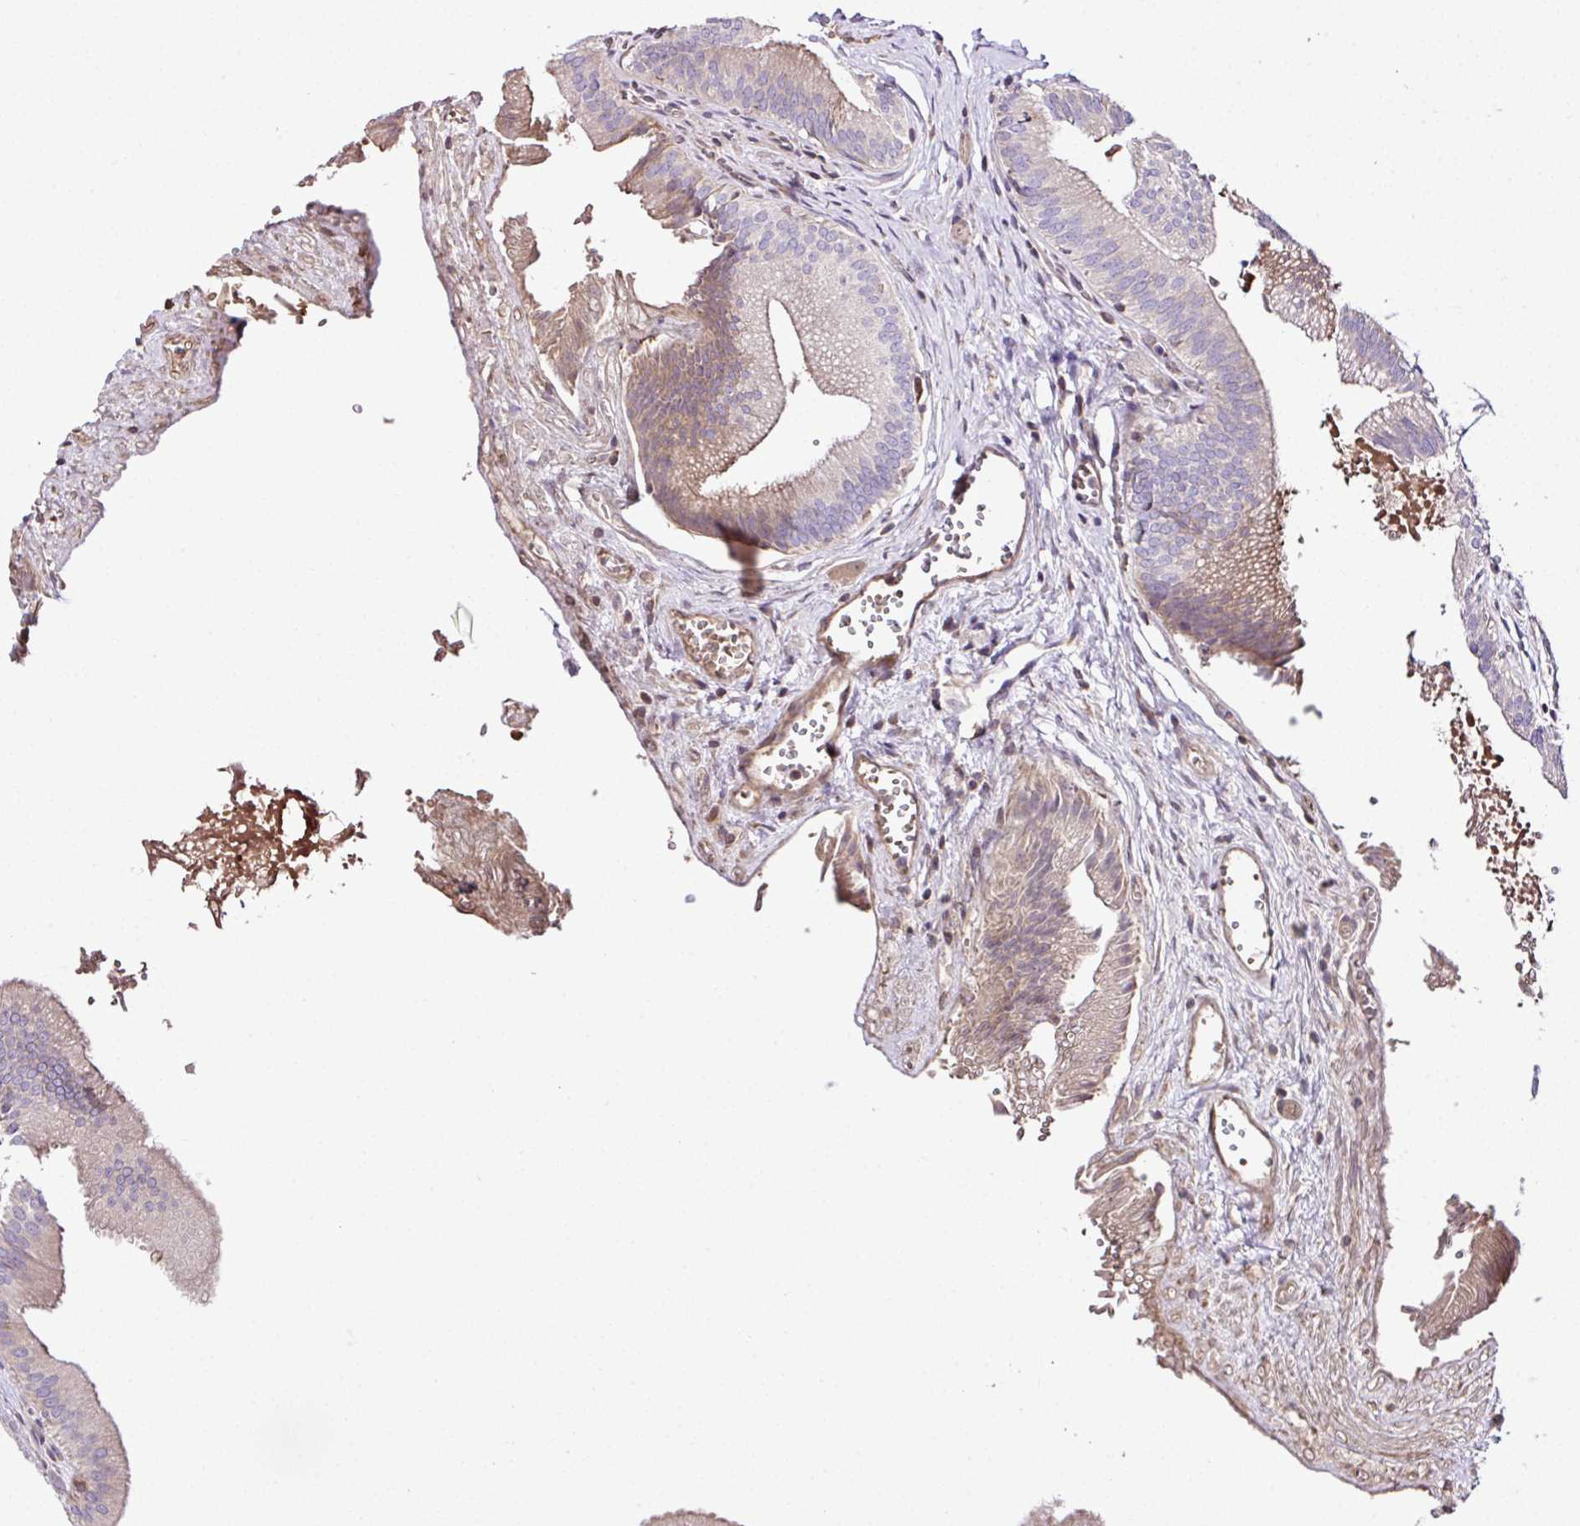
{"staining": {"intensity": "weak", "quantity": ">75%", "location": "cytoplasmic/membranous"}, "tissue": "gallbladder", "cell_type": "Glandular cells", "image_type": "normal", "snomed": [{"axis": "morphology", "description": "Normal tissue, NOS"}, {"axis": "topography", "description": "Gallbladder"}], "caption": "Immunohistochemistry staining of benign gallbladder, which exhibits low levels of weak cytoplasmic/membranous staining in about >75% of glandular cells indicating weak cytoplasmic/membranous protein staining. The staining was performed using DAB (brown) for protein detection and nuclei were counterstained in hematoxylin (blue).", "gene": "CCDC85C", "patient": {"sex": "male", "age": 17}}